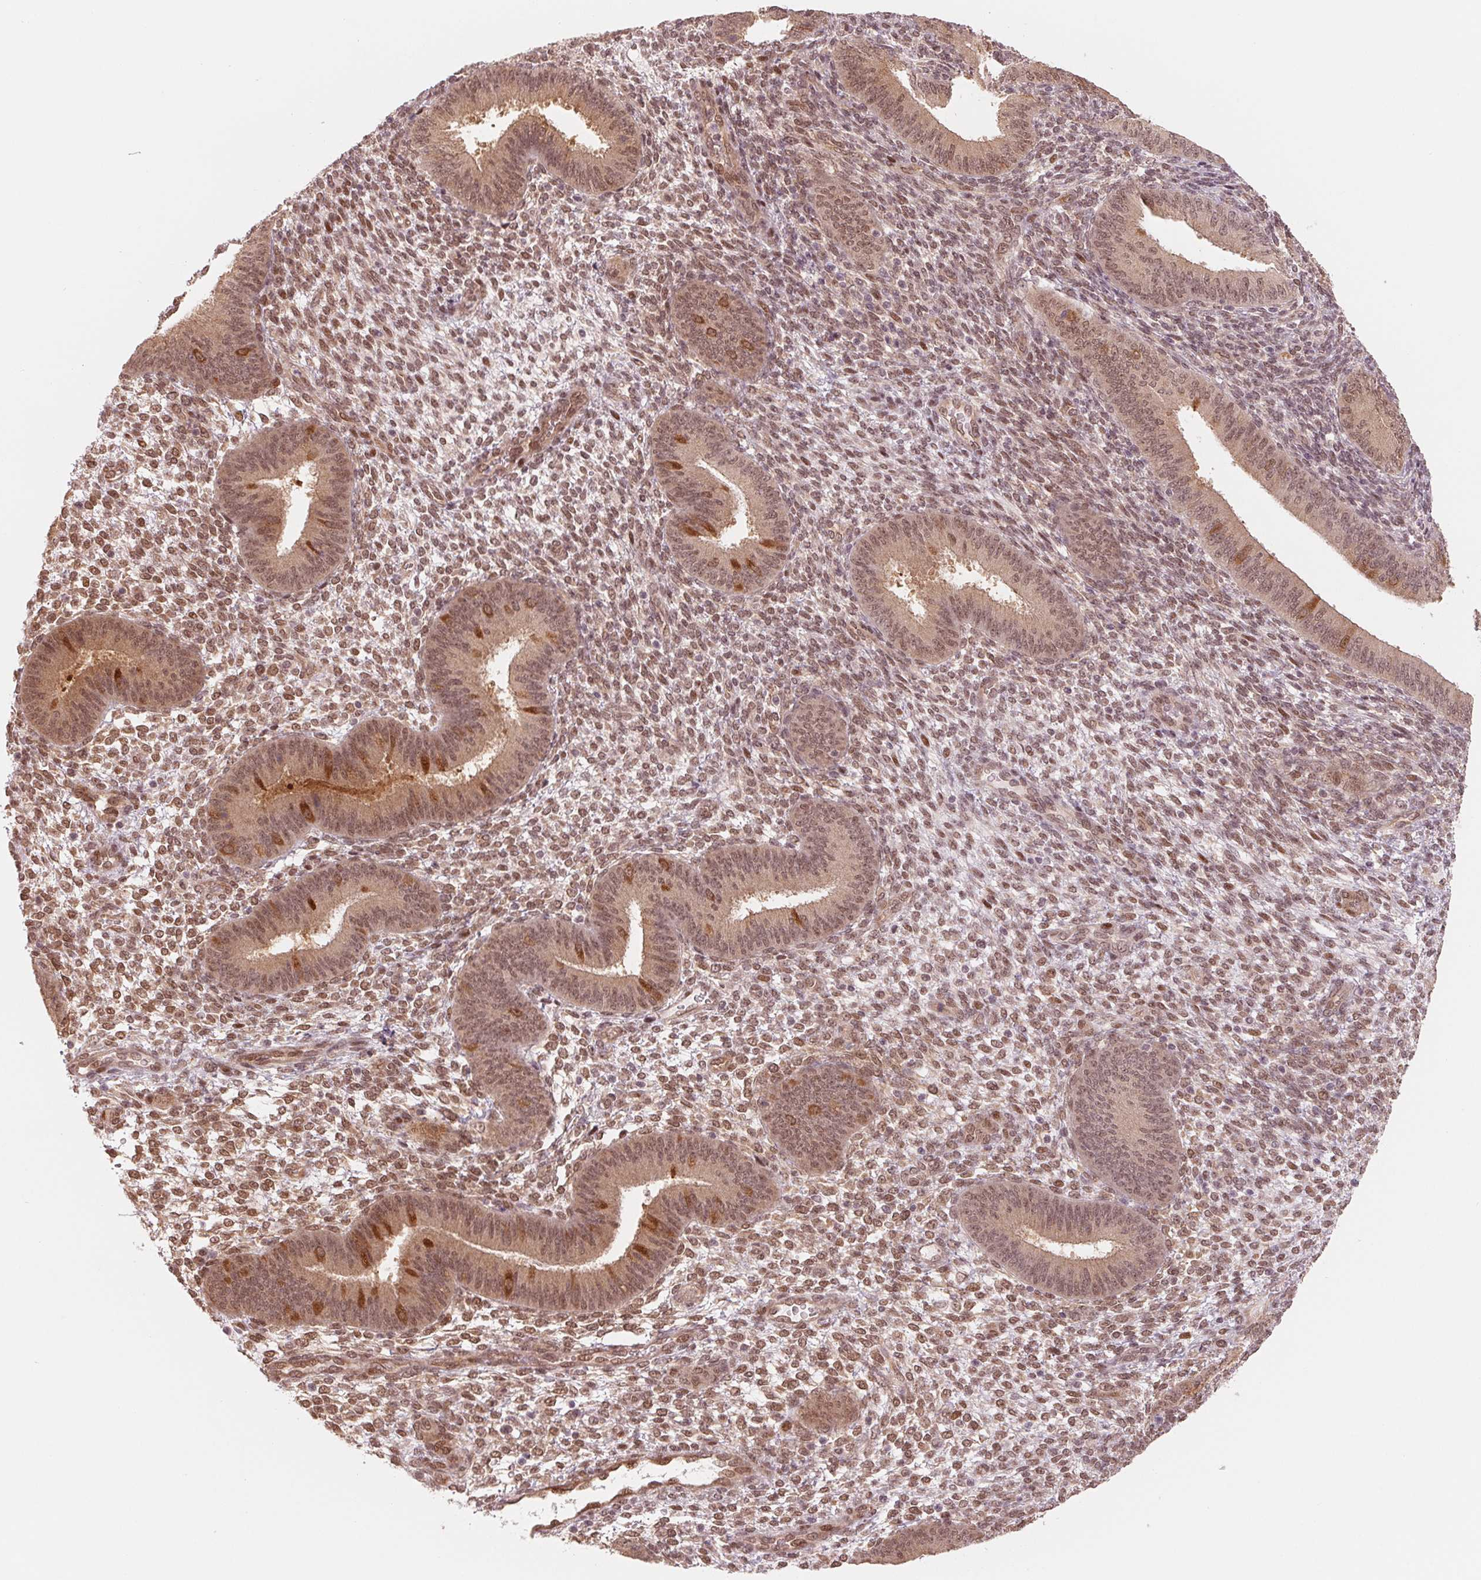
{"staining": {"intensity": "moderate", "quantity": "25%-75%", "location": "nuclear"}, "tissue": "endometrium", "cell_type": "Cells in endometrial stroma", "image_type": "normal", "snomed": [{"axis": "morphology", "description": "Normal tissue, NOS"}, {"axis": "topography", "description": "Endometrium"}], "caption": "This is a histology image of immunohistochemistry (IHC) staining of benign endometrium, which shows moderate positivity in the nuclear of cells in endometrial stroma.", "gene": "DNAJB6", "patient": {"sex": "female", "age": 39}}